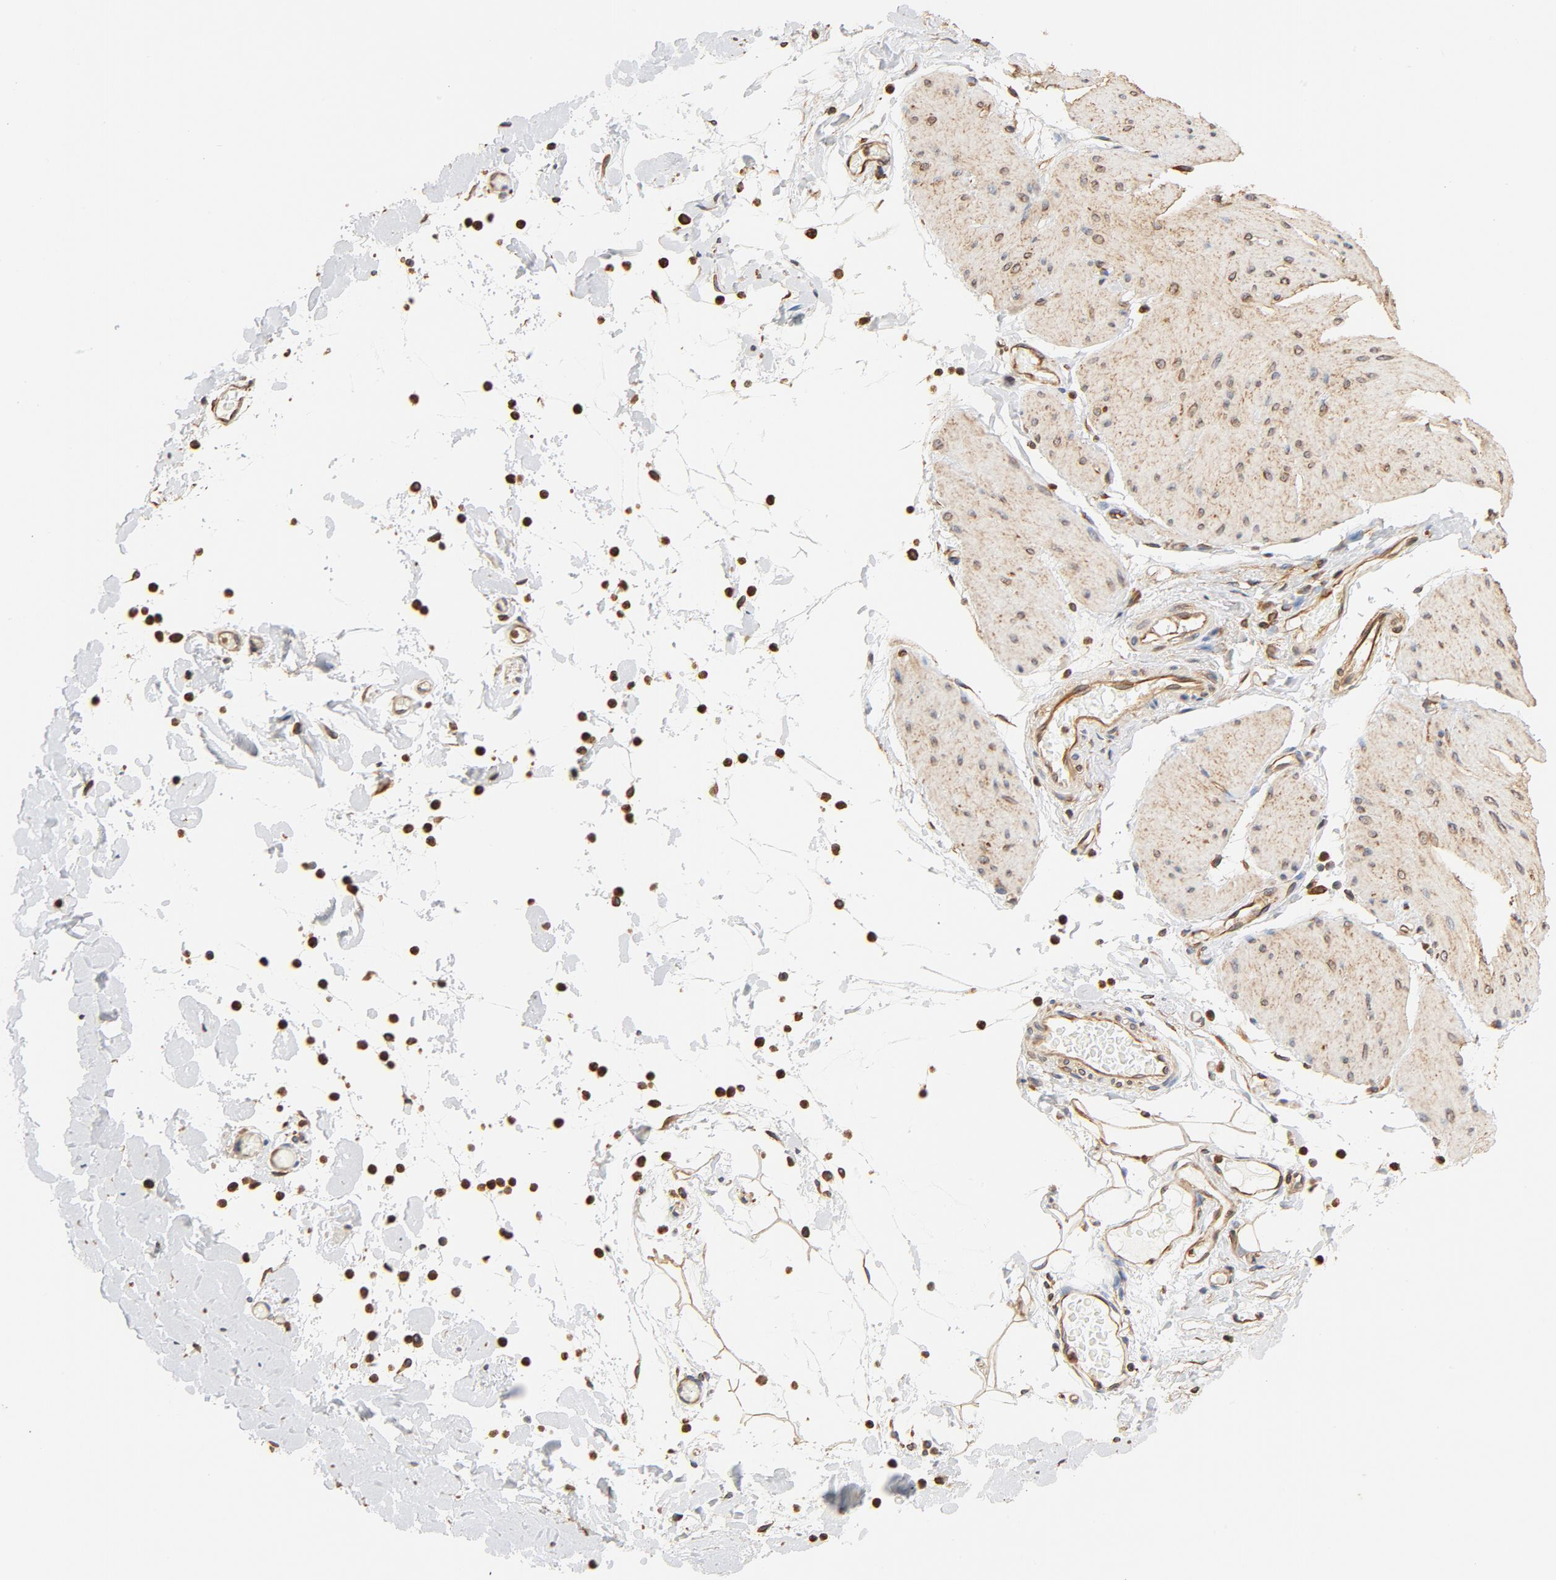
{"staining": {"intensity": "moderate", "quantity": ">75%", "location": "cytoplasmic/membranous"}, "tissue": "smooth muscle", "cell_type": "Smooth muscle cells", "image_type": "normal", "snomed": [{"axis": "morphology", "description": "Normal tissue, NOS"}, {"axis": "topography", "description": "Smooth muscle"}, {"axis": "topography", "description": "Colon"}], "caption": "DAB immunohistochemical staining of benign smooth muscle demonstrates moderate cytoplasmic/membranous protein positivity in approximately >75% of smooth muscle cells. The staining is performed using DAB brown chromogen to label protein expression. The nuclei are counter-stained blue using hematoxylin.", "gene": "BCAP31", "patient": {"sex": "male", "age": 67}}